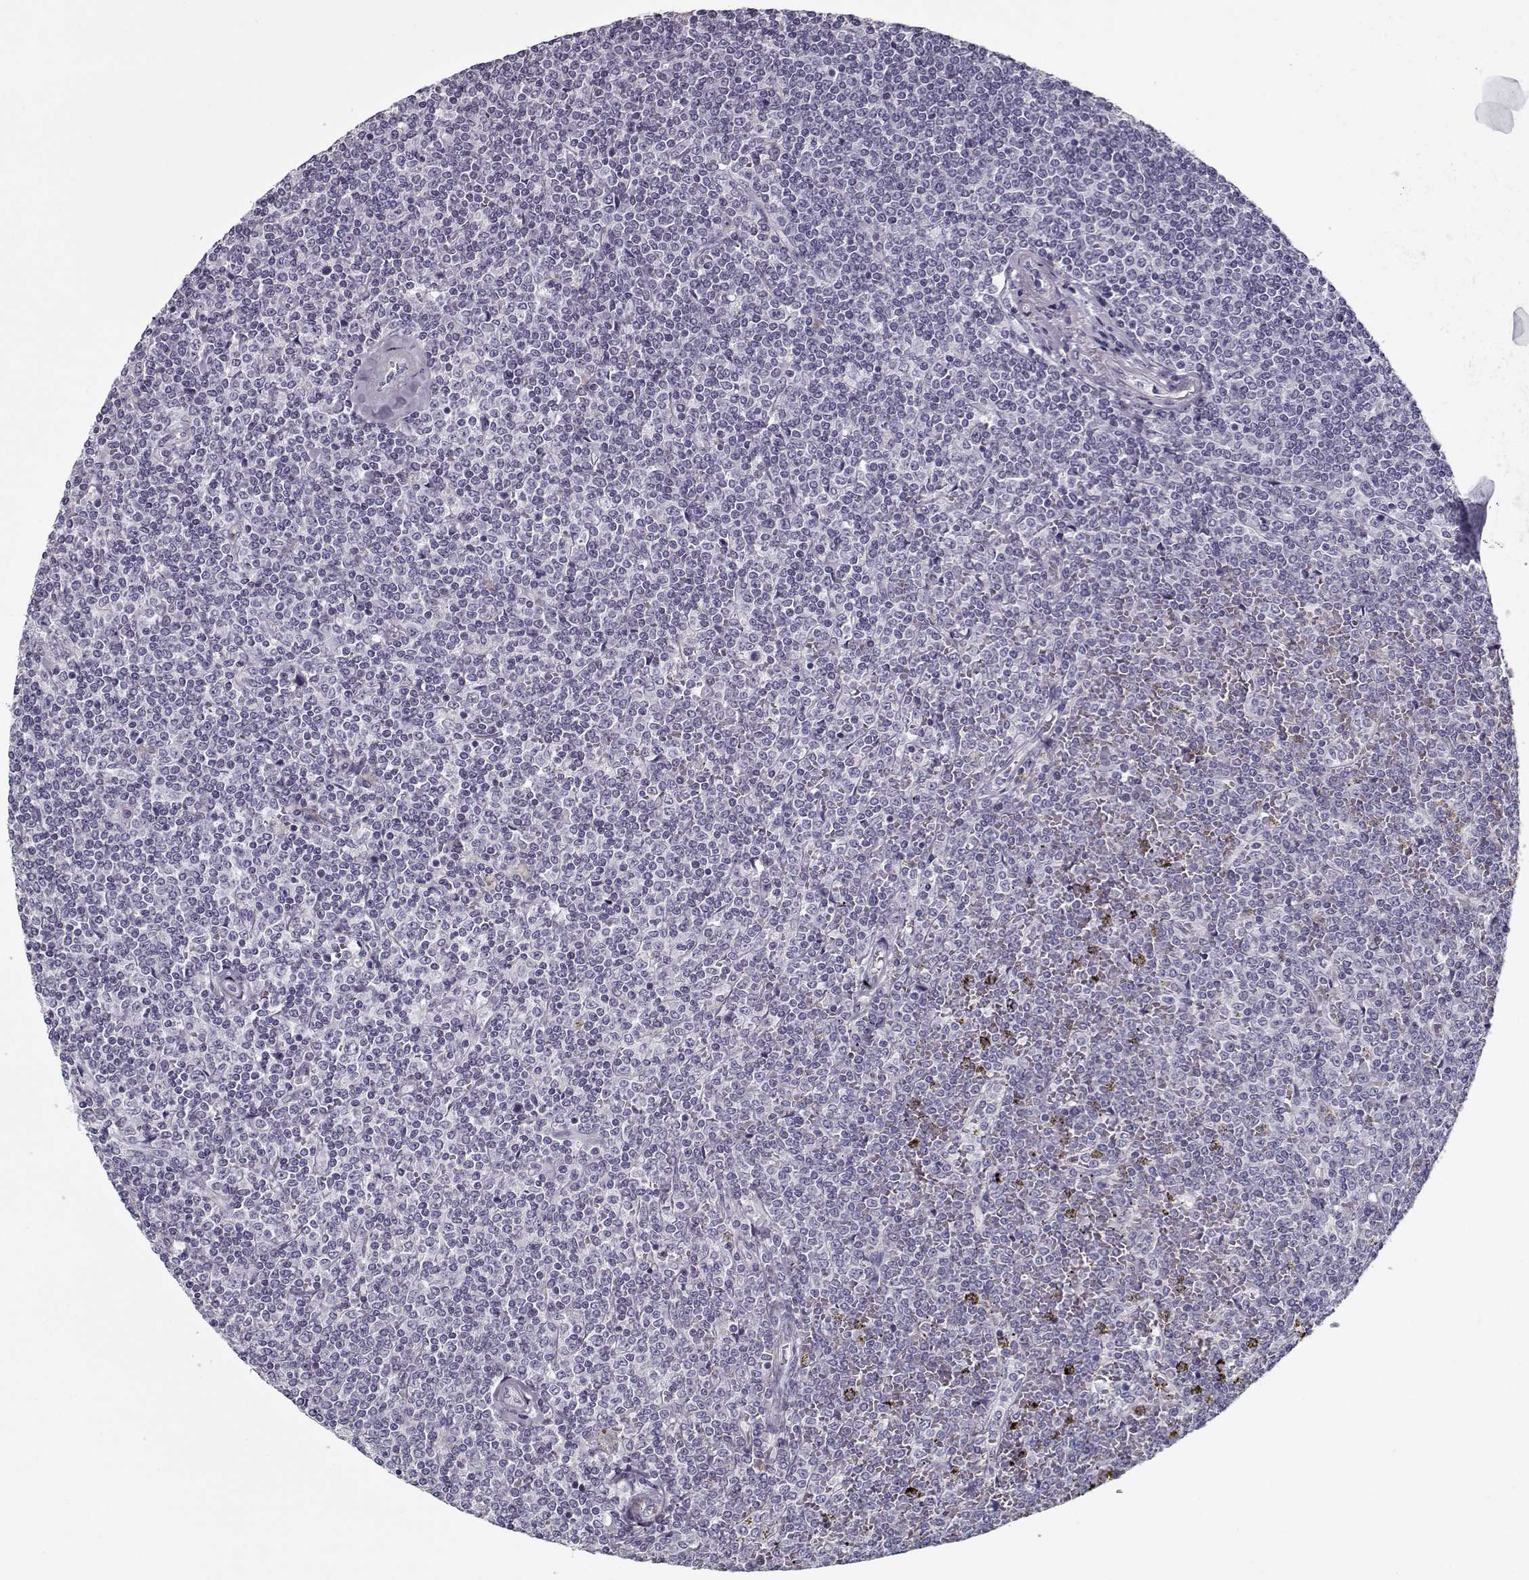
{"staining": {"intensity": "negative", "quantity": "none", "location": "none"}, "tissue": "lymphoma", "cell_type": "Tumor cells", "image_type": "cancer", "snomed": [{"axis": "morphology", "description": "Malignant lymphoma, non-Hodgkin's type, Low grade"}, {"axis": "topography", "description": "Spleen"}], "caption": "Lymphoma stained for a protein using immunohistochemistry demonstrates no staining tumor cells.", "gene": "CCDC136", "patient": {"sex": "female", "age": 19}}